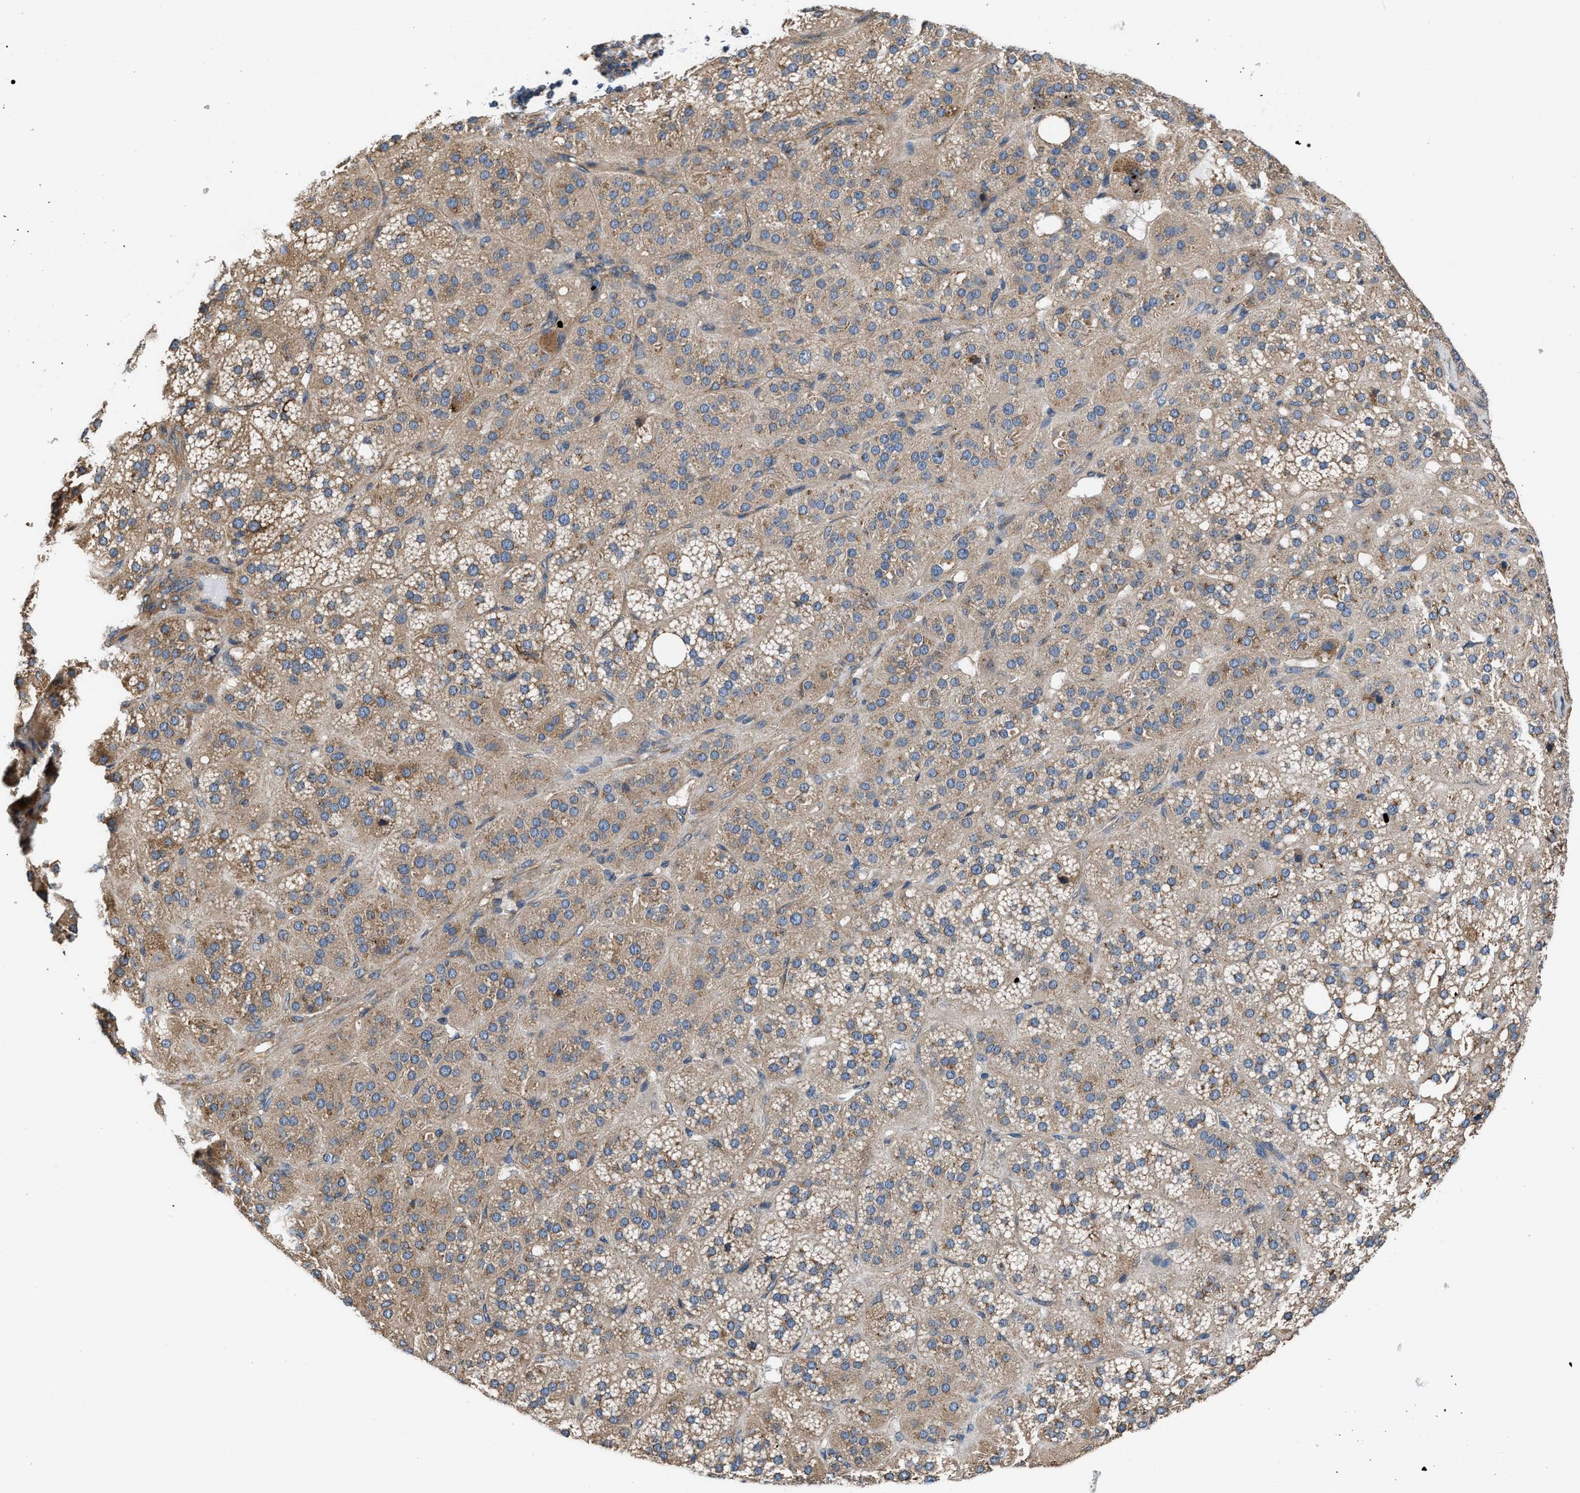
{"staining": {"intensity": "moderate", "quantity": ">75%", "location": "cytoplasmic/membranous"}, "tissue": "adrenal gland", "cell_type": "Glandular cells", "image_type": "normal", "snomed": [{"axis": "morphology", "description": "Normal tissue, NOS"}, {"axis": "topography", "description": "Adrenal gland"}], "caption": "A brown stain highlights moderate cytoplasmic/membranous positivity of a protein in glandular cells of unremarkable adrenal gland. (Brightfield microscopy of DAB IHC at high magnification).", "gene": "CEP128", "patient": {"sex": "female", "age": 59}}